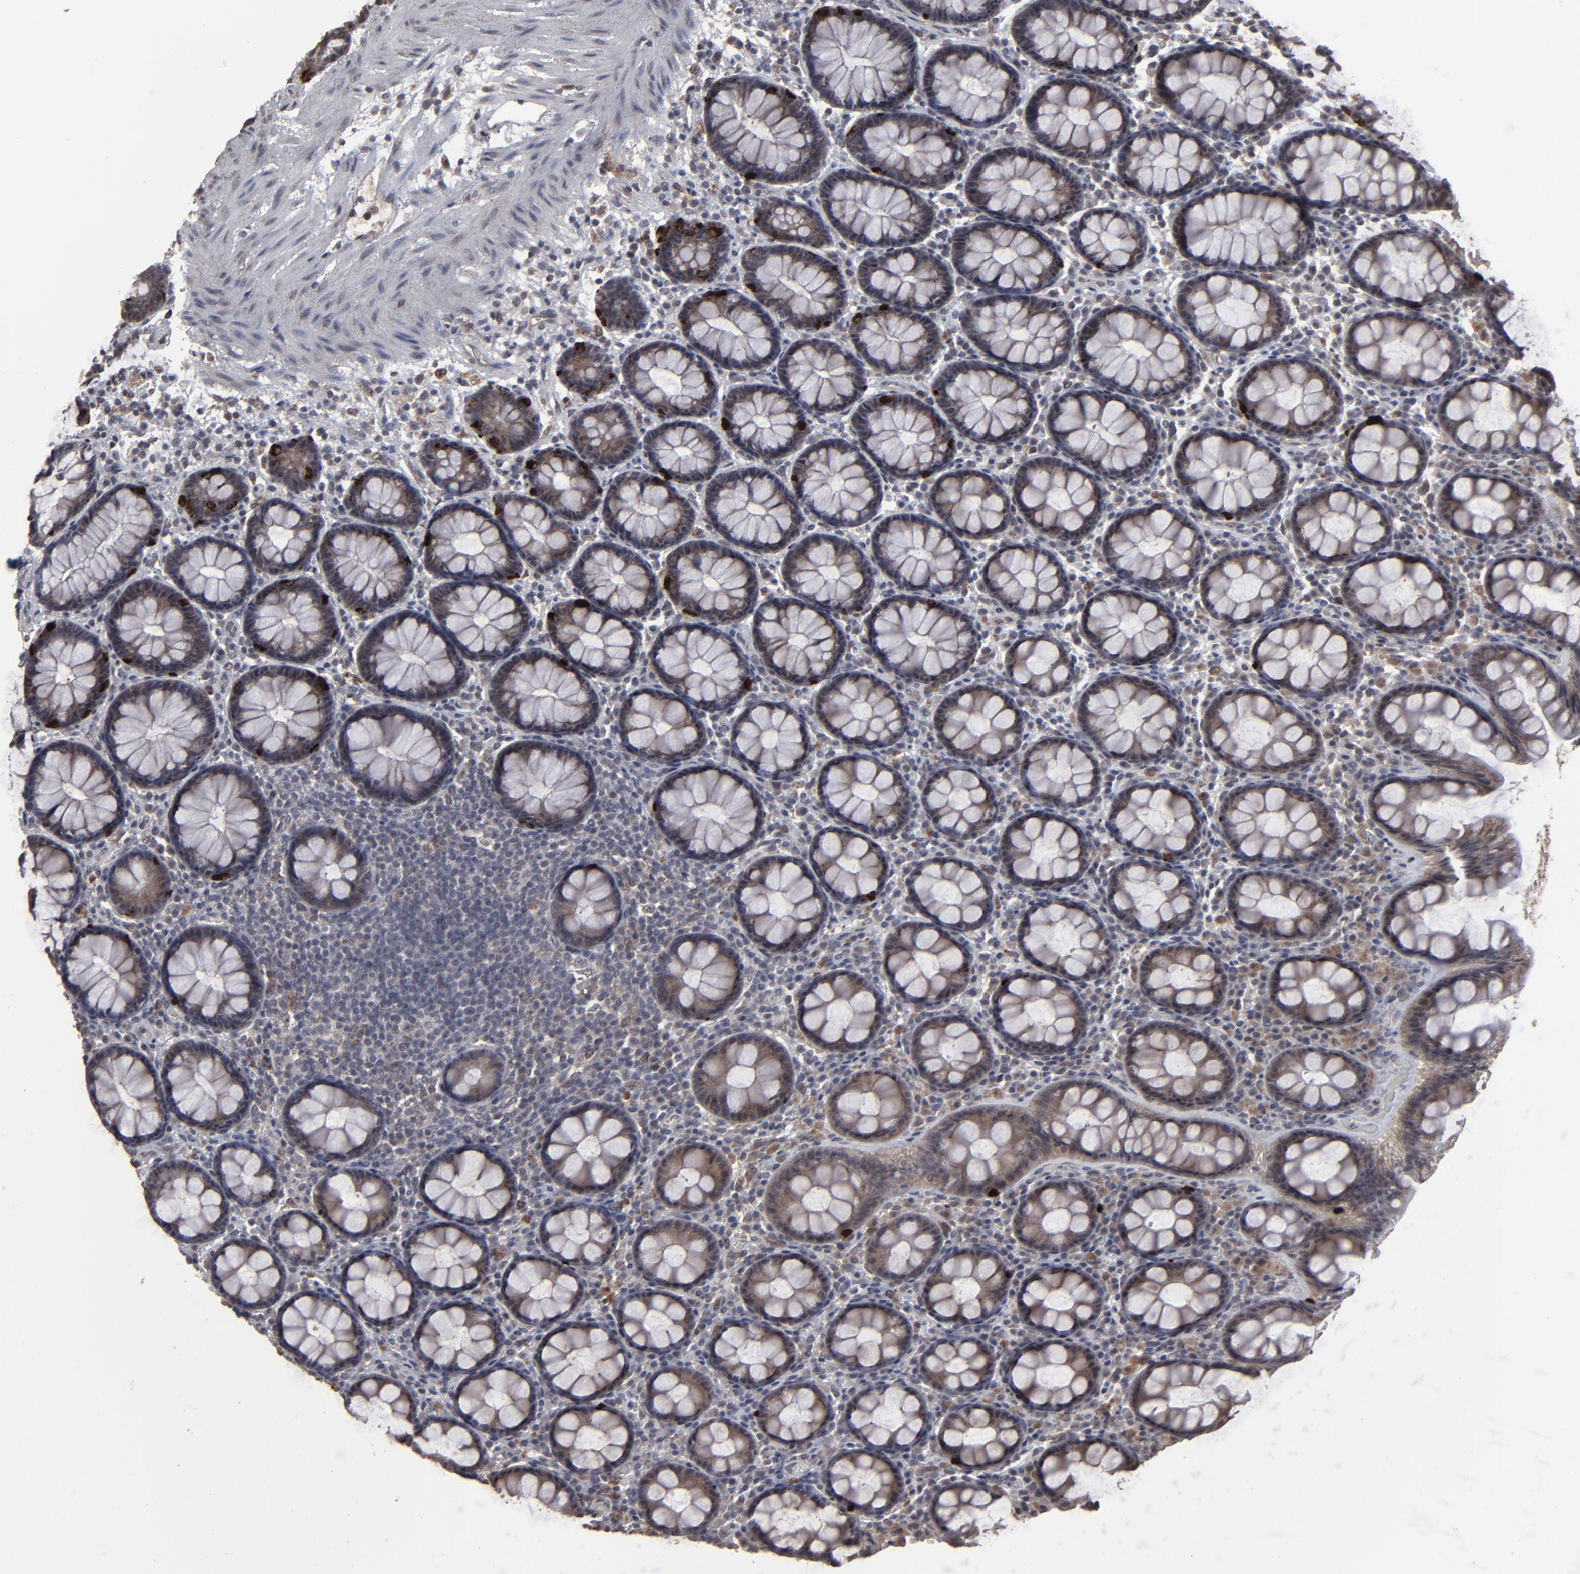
{"staining": {"intensity": "strong", "quantity": "<25%", "location": "cytoplasmic/membranous"}, "tissue": "rectum", "cell_type": "Glandular cells", "image_type": "normal", "snomed": [{"axis": "morphology", "description": "Normal tissue, NOS"}, {"axis": "topography", "description": "Rectum"}], "caption": "Protein analysis of normal rectum shows strong cytoplasmic/membranous expression in approximately <25% of glandular cells. (brown staining indicates protein expression, while blue staining denotes nuclei).", "gene": "SLC22A17", "patient": {"sex": "male", "age": 92}}